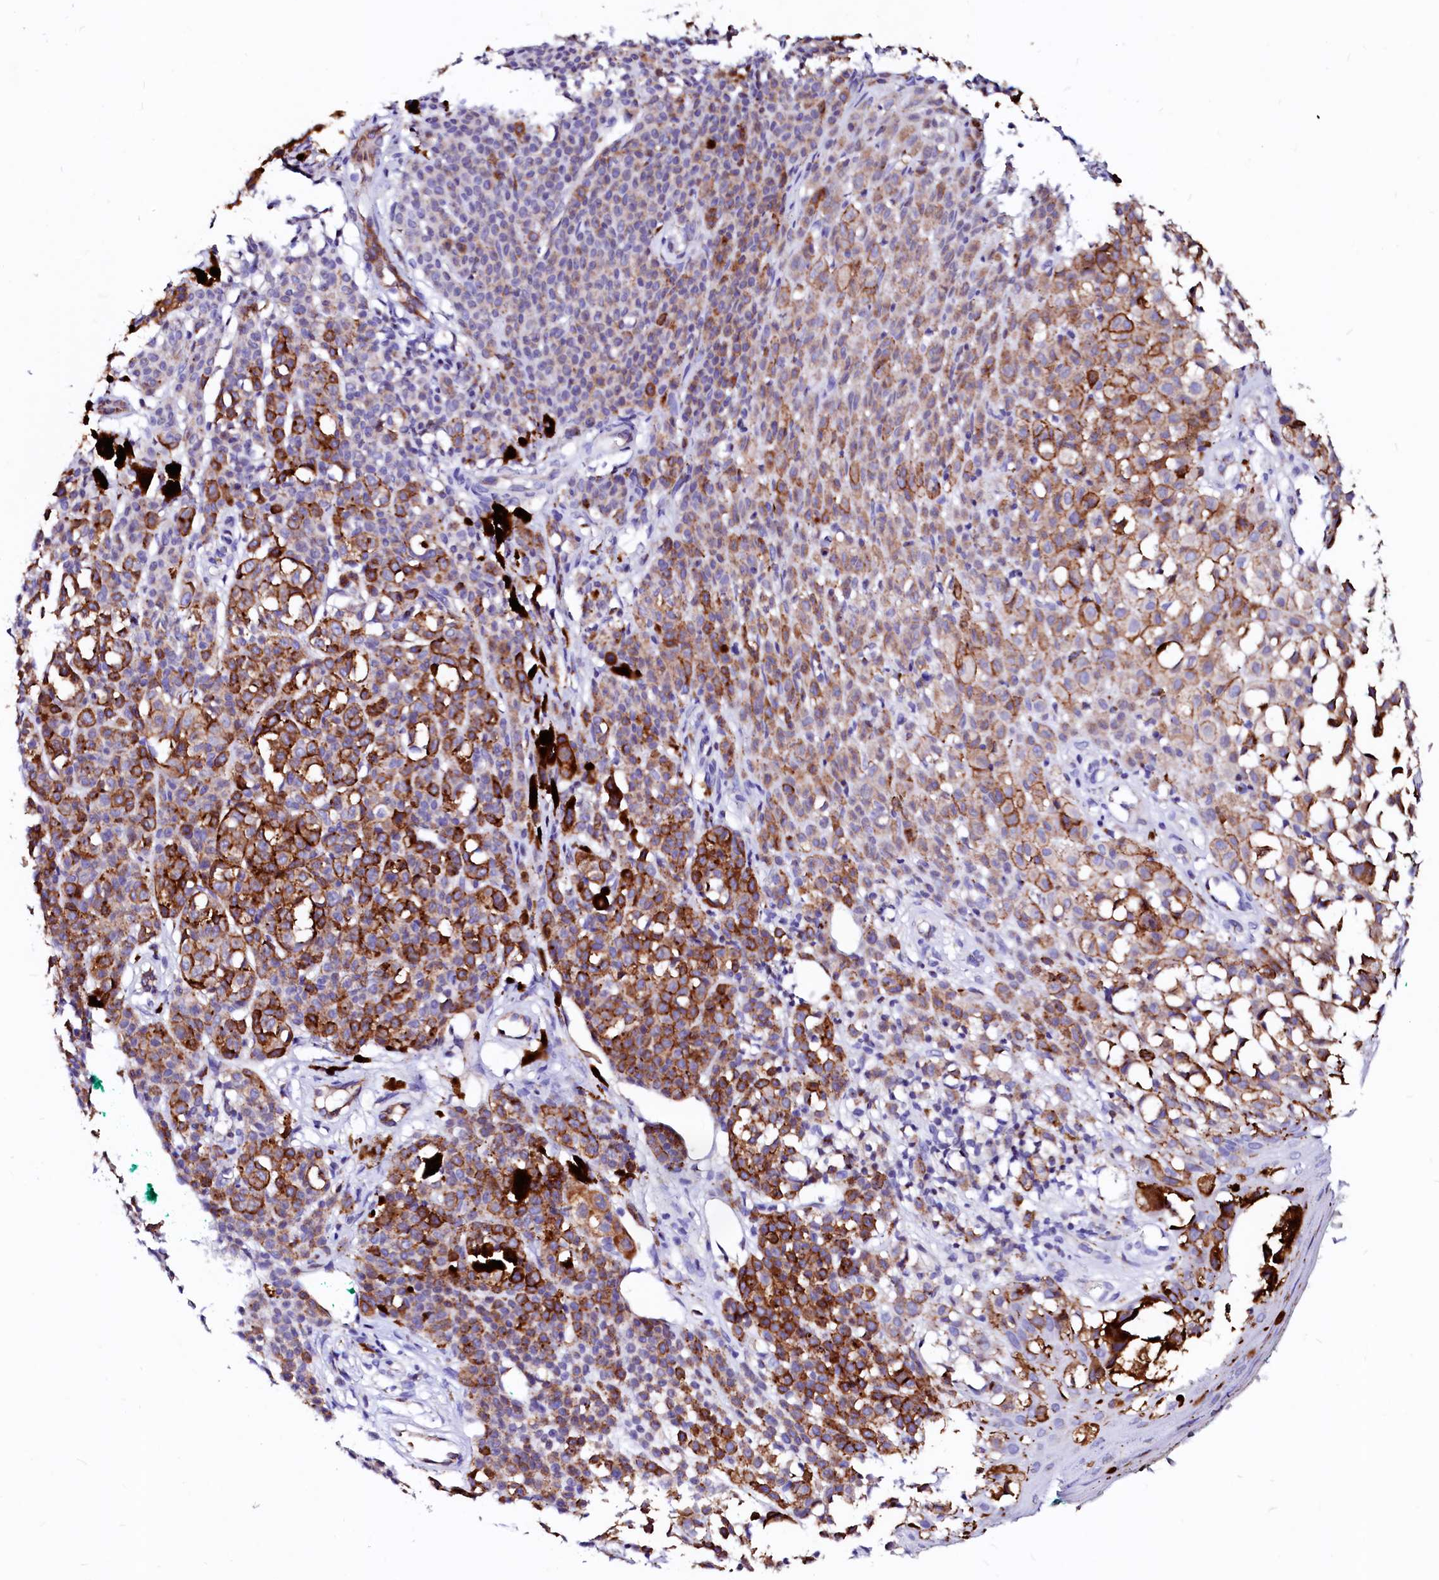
{"staining": {"intensity": "strong", "quantity": "25%-75%", "location": "cytoplasmic/membranous"}, "tissue": "melanoma", "cell_type": "Tumor cells", "image_type": "cancer", "snomed": [{"axis": "morphology", "description": "Malignant melanoma, NOS"}, {"axis": "topography", "description": "Skin of leg"}], "caption": "Tumor cells show high levels of strong cytoplasmic/membranous staining in about 25%-75% of cells in melanoma.", "gene": "RAB27A", "patient": {"sex": "female", "age": 72}}